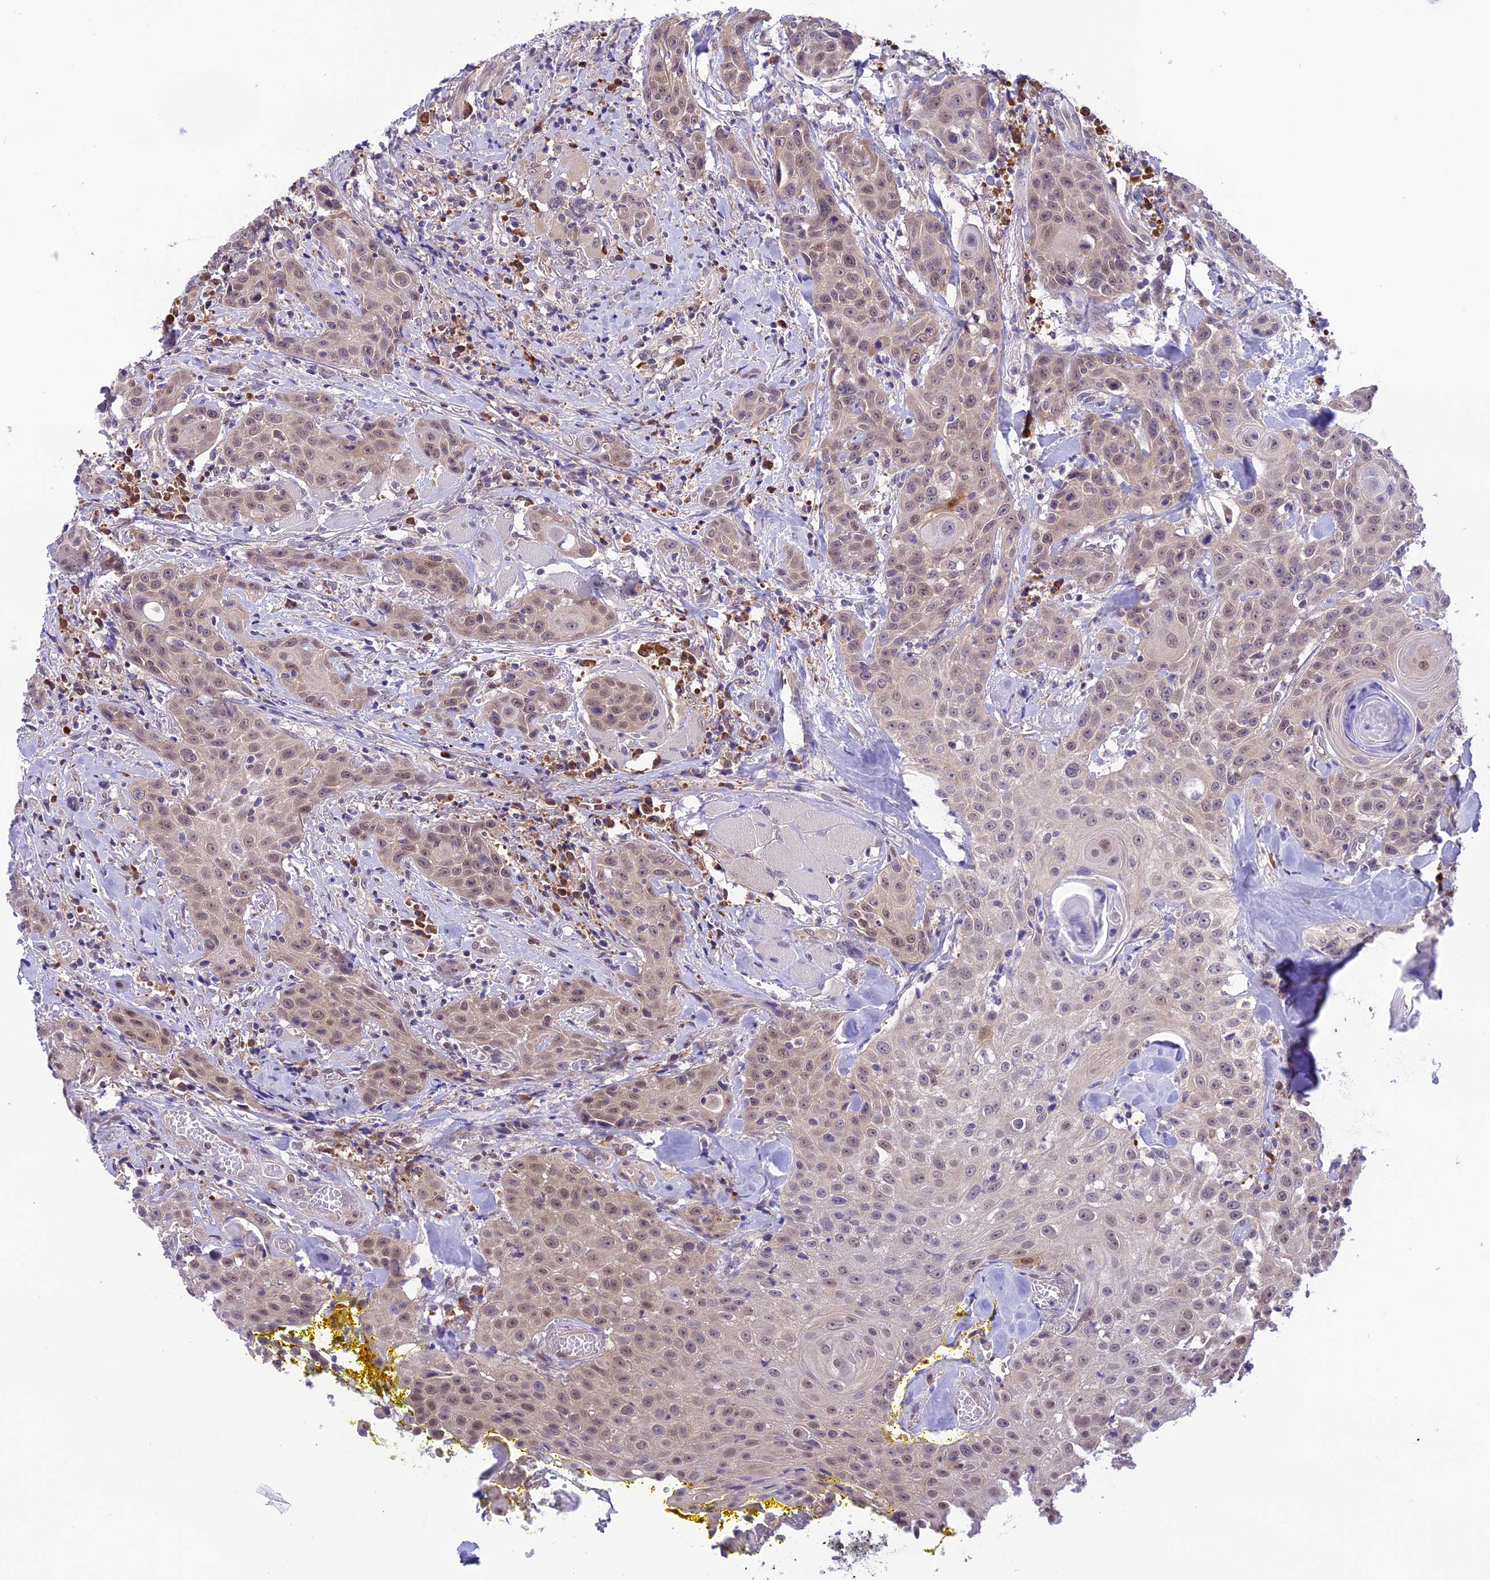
{"staining": {"intensity": "weak", "quantity": "25%-75%", "location": "nuclear"}, "tissue": "head and neck cancer", "cell_type": "Tumor cells", "image_type": "cancer", "snomed": [{"axis": "morphology", "description": "Squamous cell carcinoma, NOS"}, {"axis": "topography", "description": "Oral tissue"}, {"axis": "topography", "description": "Head-Neck"}], "caption": "Tumor cells exhibit weak nuclear expression in approximately 25%-75% of cells in head and neck squamous cell carcinoma. The staining was performed using DAB (3,3'-diaminobenzidine), with brown indicating positive protein expression. Nuclei are stained blue with hematoxylin.", "gene": "RNF126", "patient": {"sex": "female", "age": 82}}